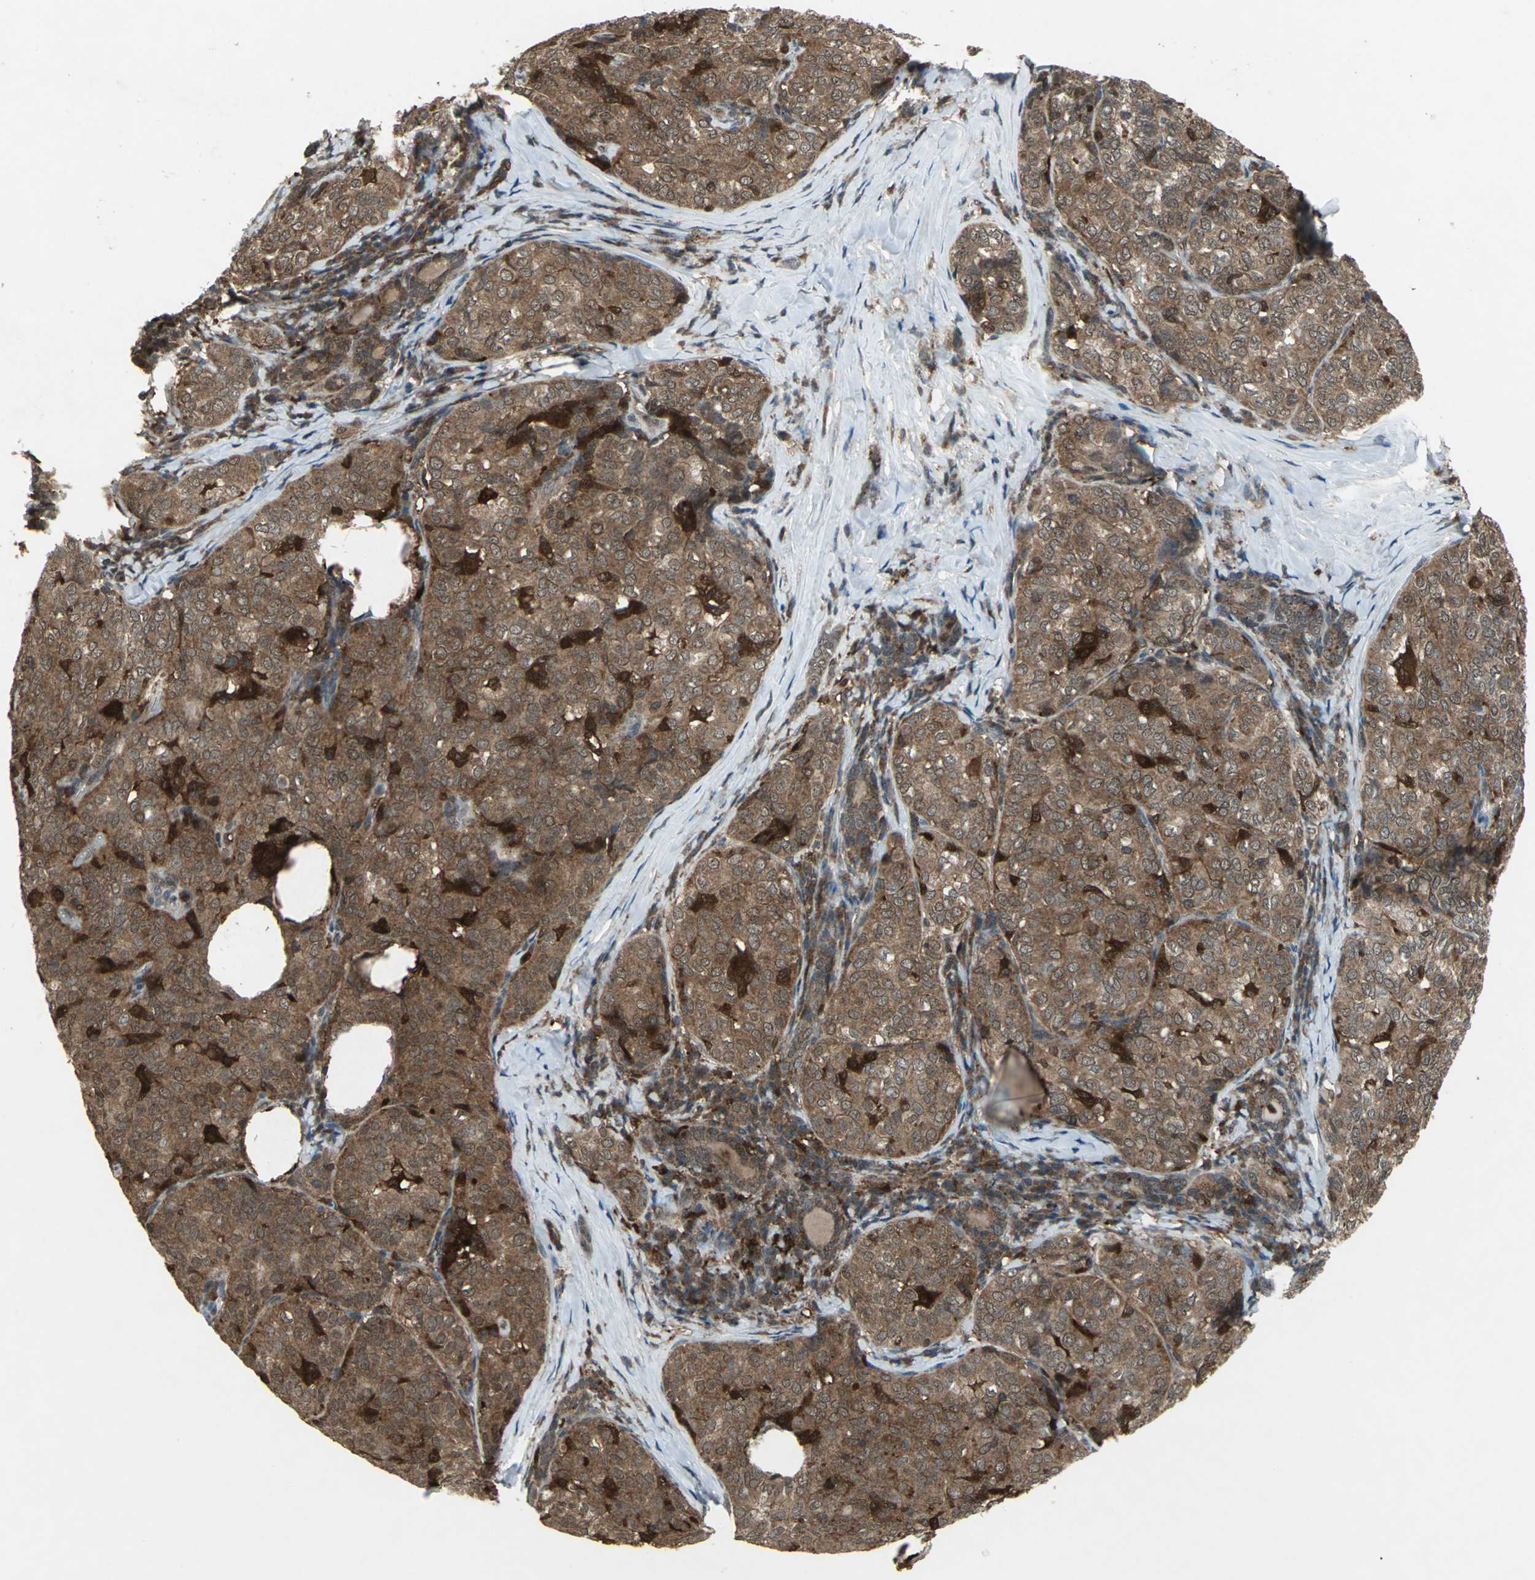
{"staining": {"intensity": "strong", "quantity": ">75%", "location": "cytoplasmic/membranous"}, "tissue": "thyroid cancer", "cell_type": "Tumor cells", "image_type": "cancer", "snomed": [{"axis": "morphology", "description": "Papillary adenocarcinoma, NOS"}, {"axis": "topography", "description": "Thyroid gland"}], "caption": "An immunohistochemistry (IHC) photomicrograph of tumor tissue is shown. Protein staining in brown labels strong cytoplasmic/membranous positivity in papillary adenocarcinoma (thyroid) within tumor cells. (DAB IHC with brightfield microscopy, high magnification).", "gene": "PYCARD", "patient": {"sex": "female", "age": 30}}